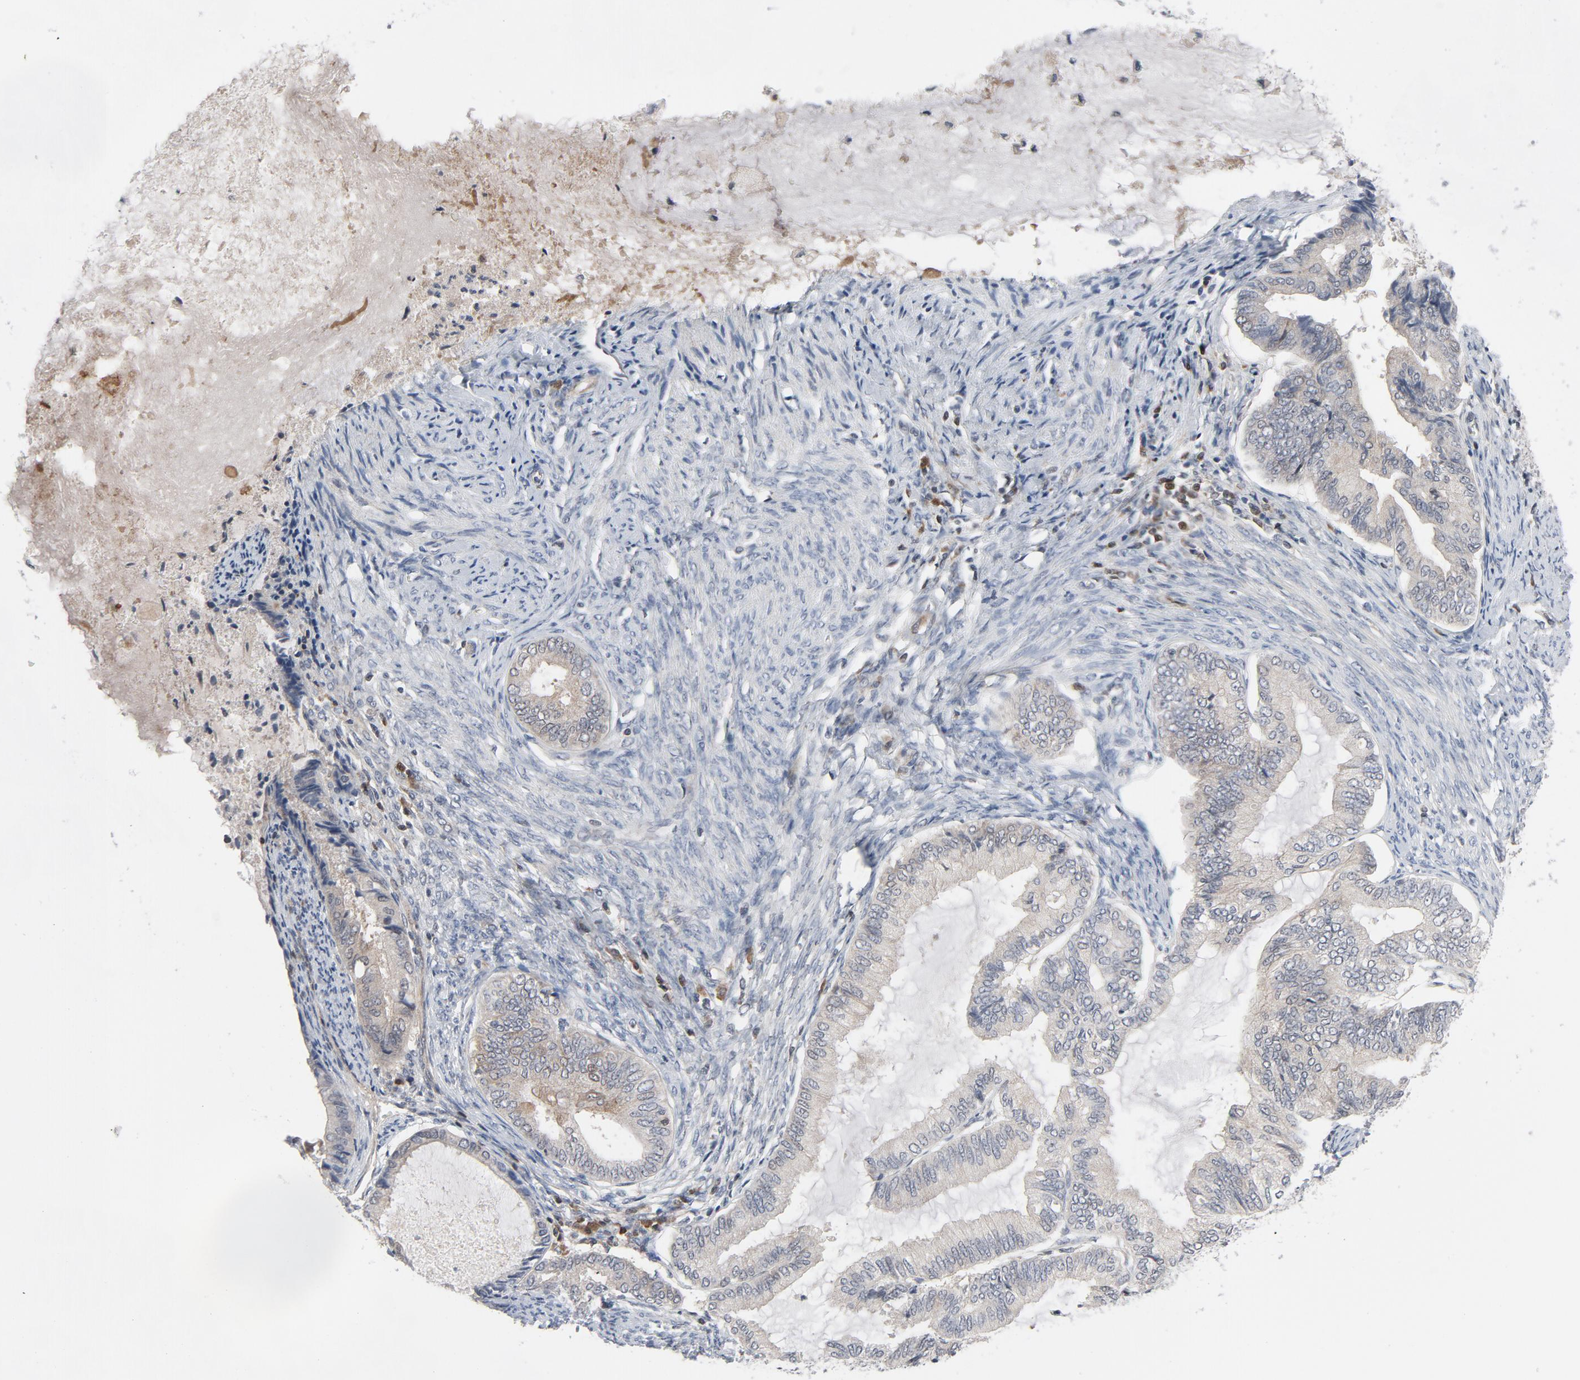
{"staining": {"intensity": "negative", "quantity": "none", "location": "none"}, "tissue": "endometrial cancer", "cell_type": "Tumor cells", "image_type": "cancer", "snomed": [{"axis": "morphology", "description": "Adenocarcinoma, NOS"}, {"axis": "topography", "description": "Endometrium"}], "caption": "Protein analysis of endometrial cancer (adenocarcinoma) exhibits no significant expression in tumor cells.", "gene": "TRADD", "patient": {"sex": "female", "age": 86}}